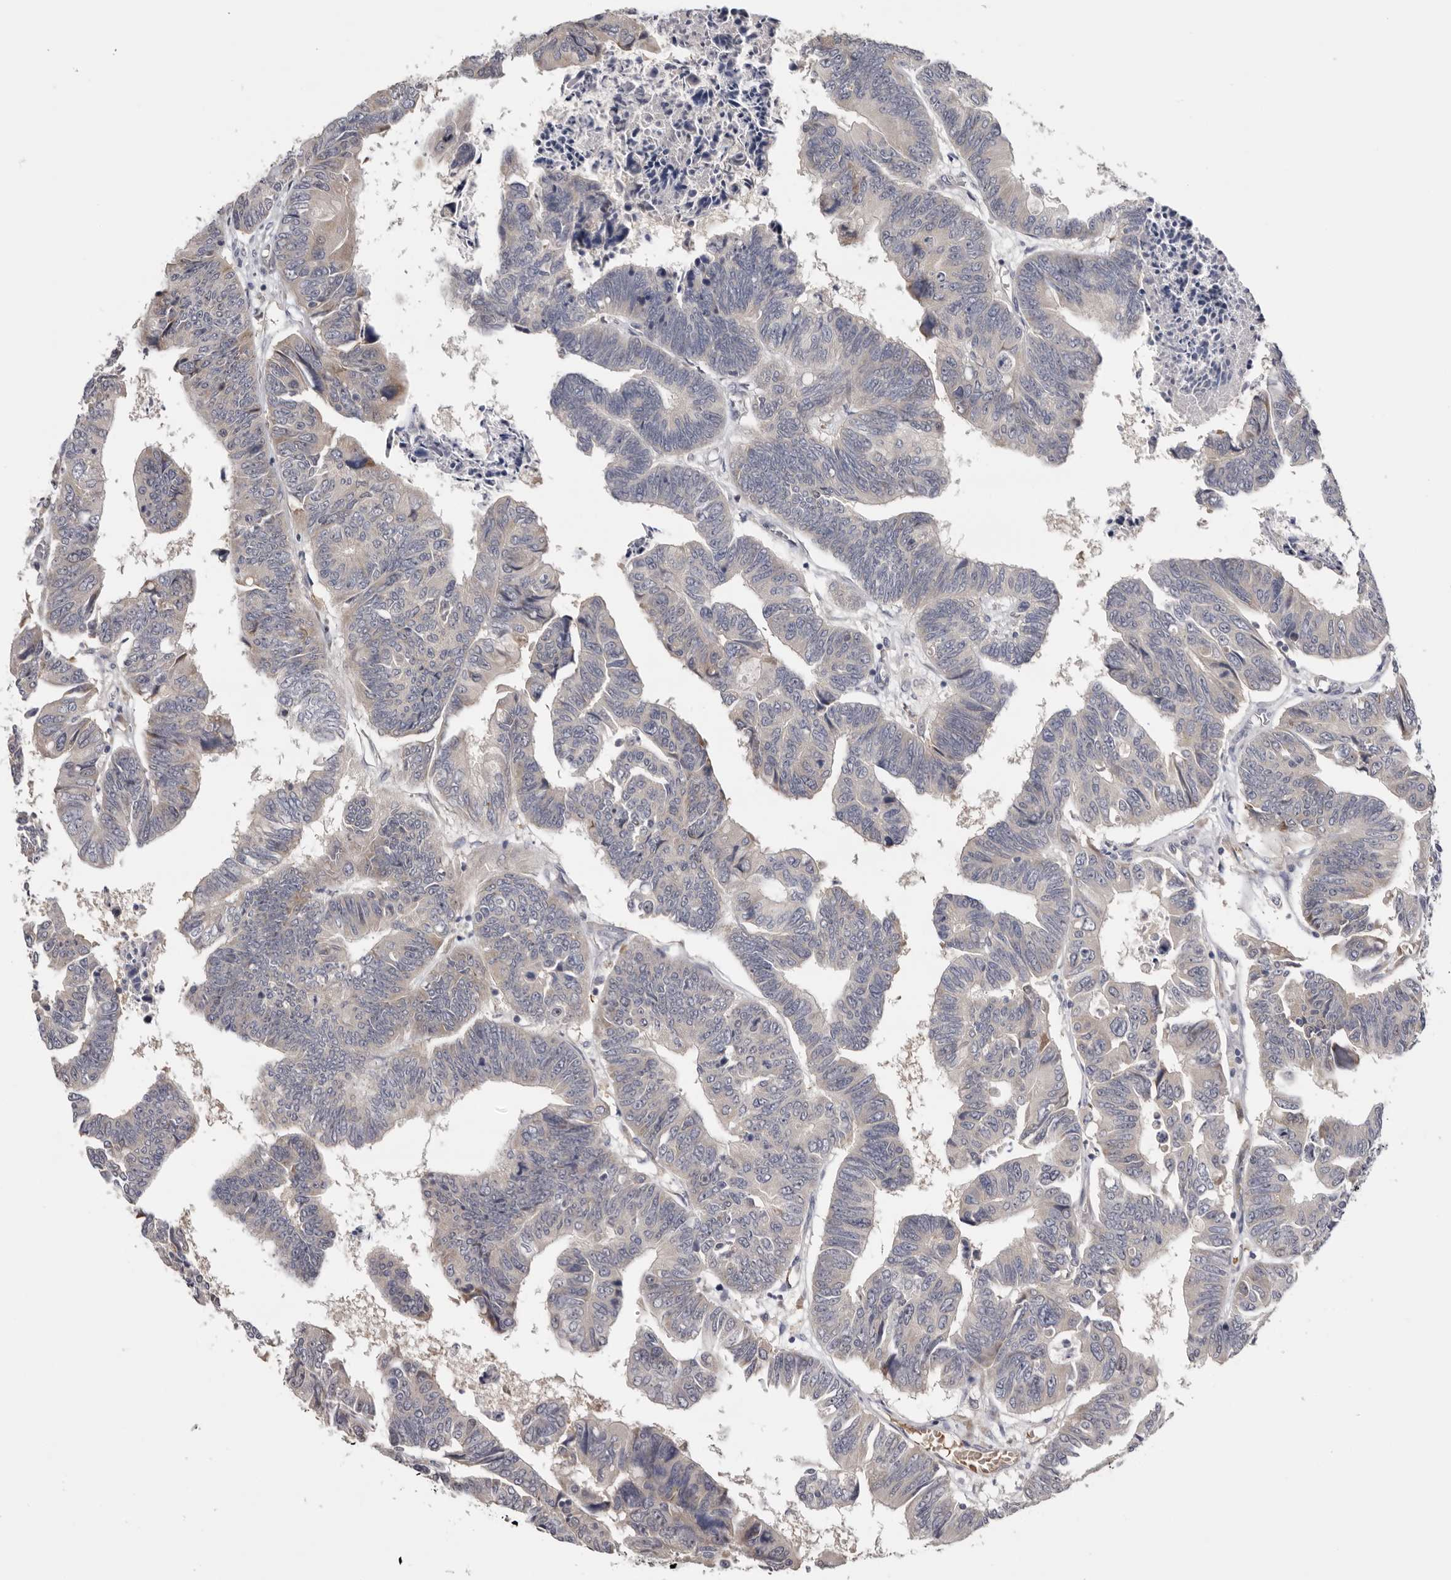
{"staining": {"intensity": "weak", "quantity": "<25%", "location": "cytoplasmic/membranous"}, "tissue": "colorectal cancer", "cell_type": "Tumor cells", "image_type": "cancer", "snomed": [{"axis": "morphology", "description": "Adenocarcinoma, NOS"}, {"axis": "topography", "description": "Rectum"}], "caption": "An image of colorectal adenocarcinoma stained for a protein displays no brown staining in tumor cells.", "gene": "KIF2B", "patient": {"sex": "female", "age": 65}}